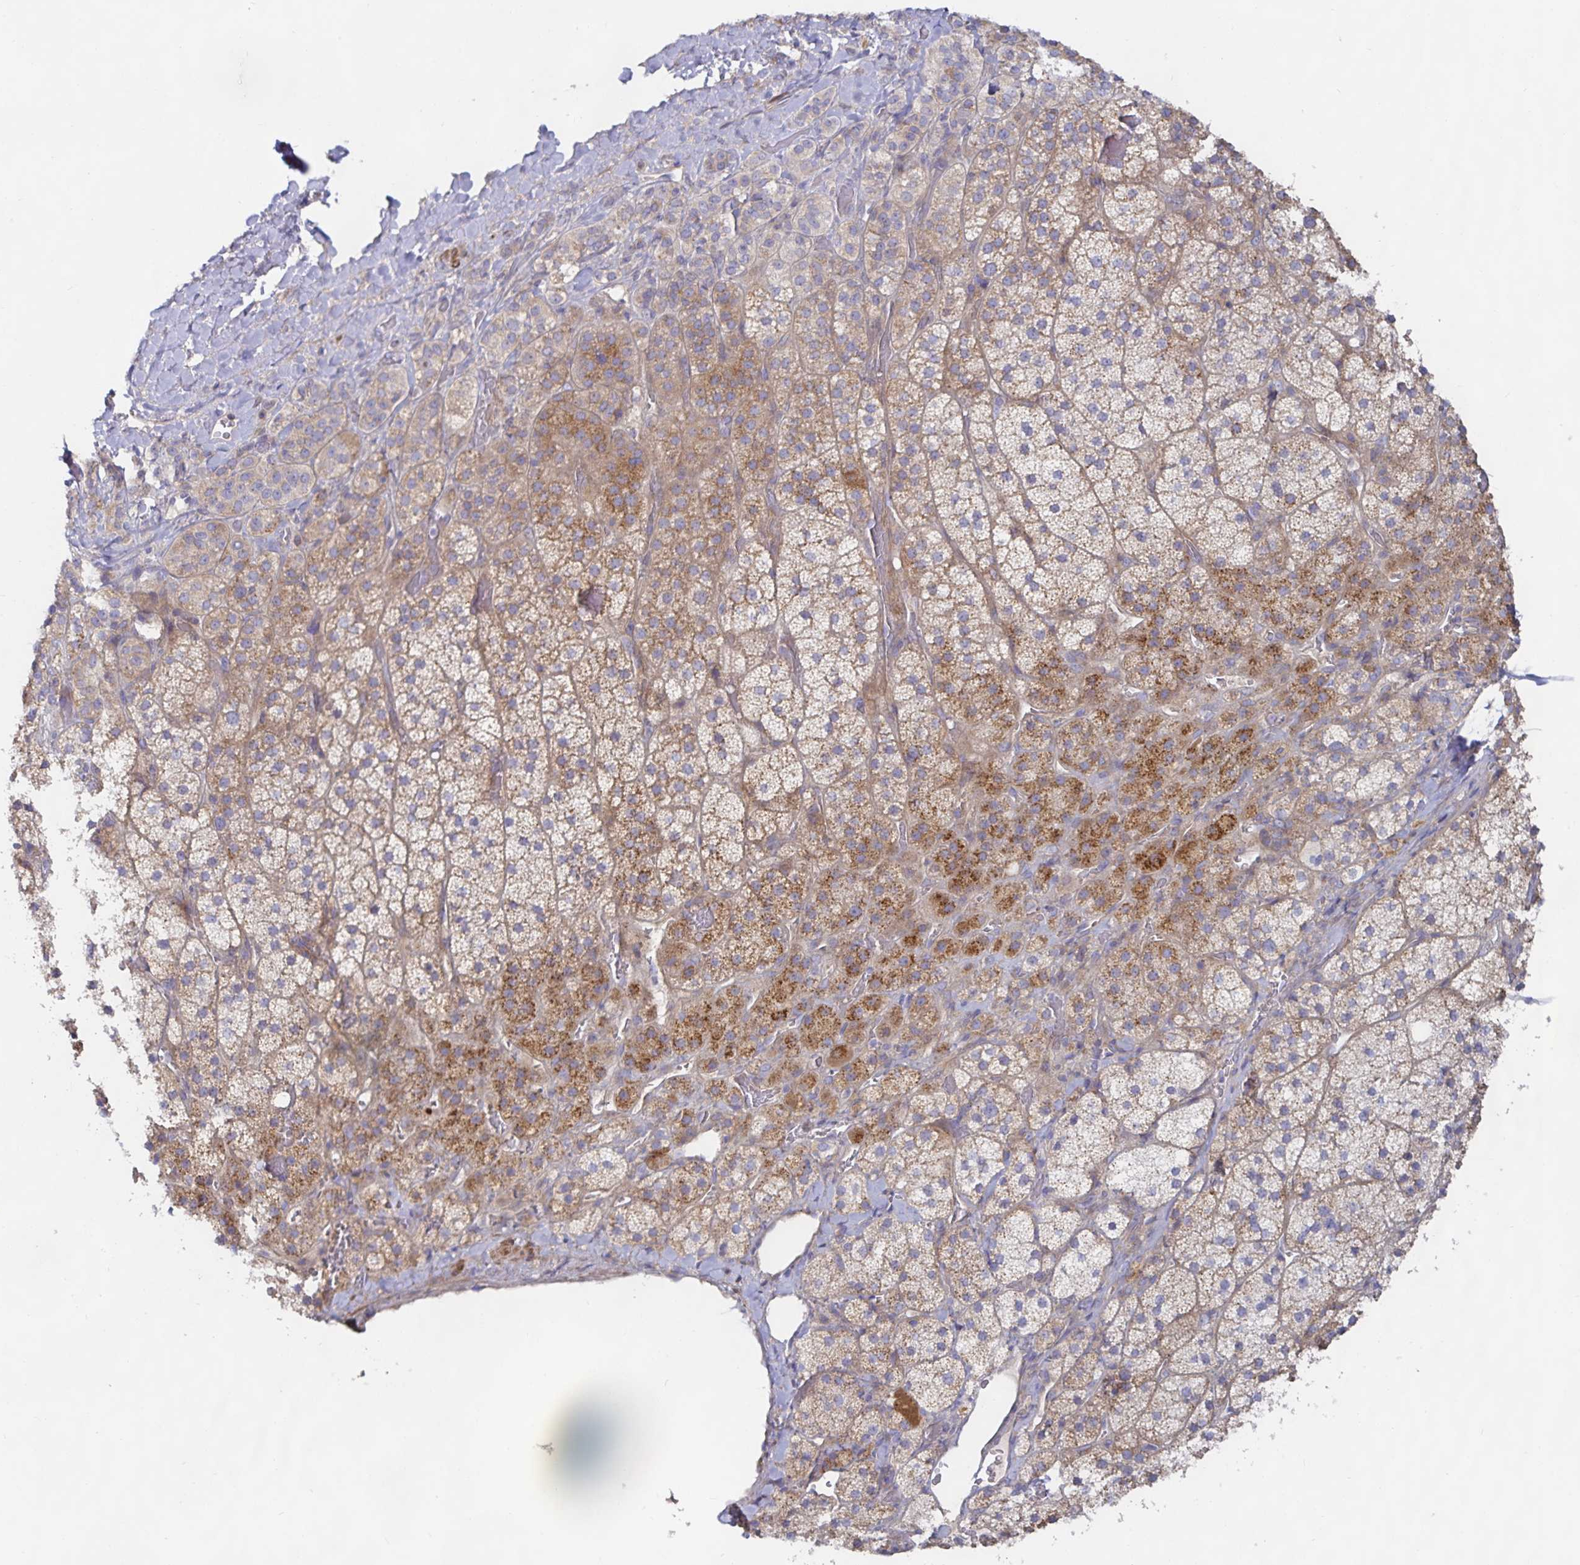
{"staining": {"intensity": "moderate", "quantity": ">75%", "location": "cytoplasmic/membranous"}, "tissue": "adrenal gland", "cell_type": "Glandular cells", "image_type": "normal", "snomed": [{"axis": "morphology", "description": "Normal tissue, NOS"}, {"axis": "topography", "description": "Adrenal gland"}], "caption": "This histopathology image displays benign adrenal gland stained with immunohistochemistry to label a protein in brown. The cytoplasmic/membranous of glandular cells show moderate positivity for the protein. Nuclei are counter-stained blue.", "gene": "METTL22", "patient": {"sex": "male", "age": 57}}